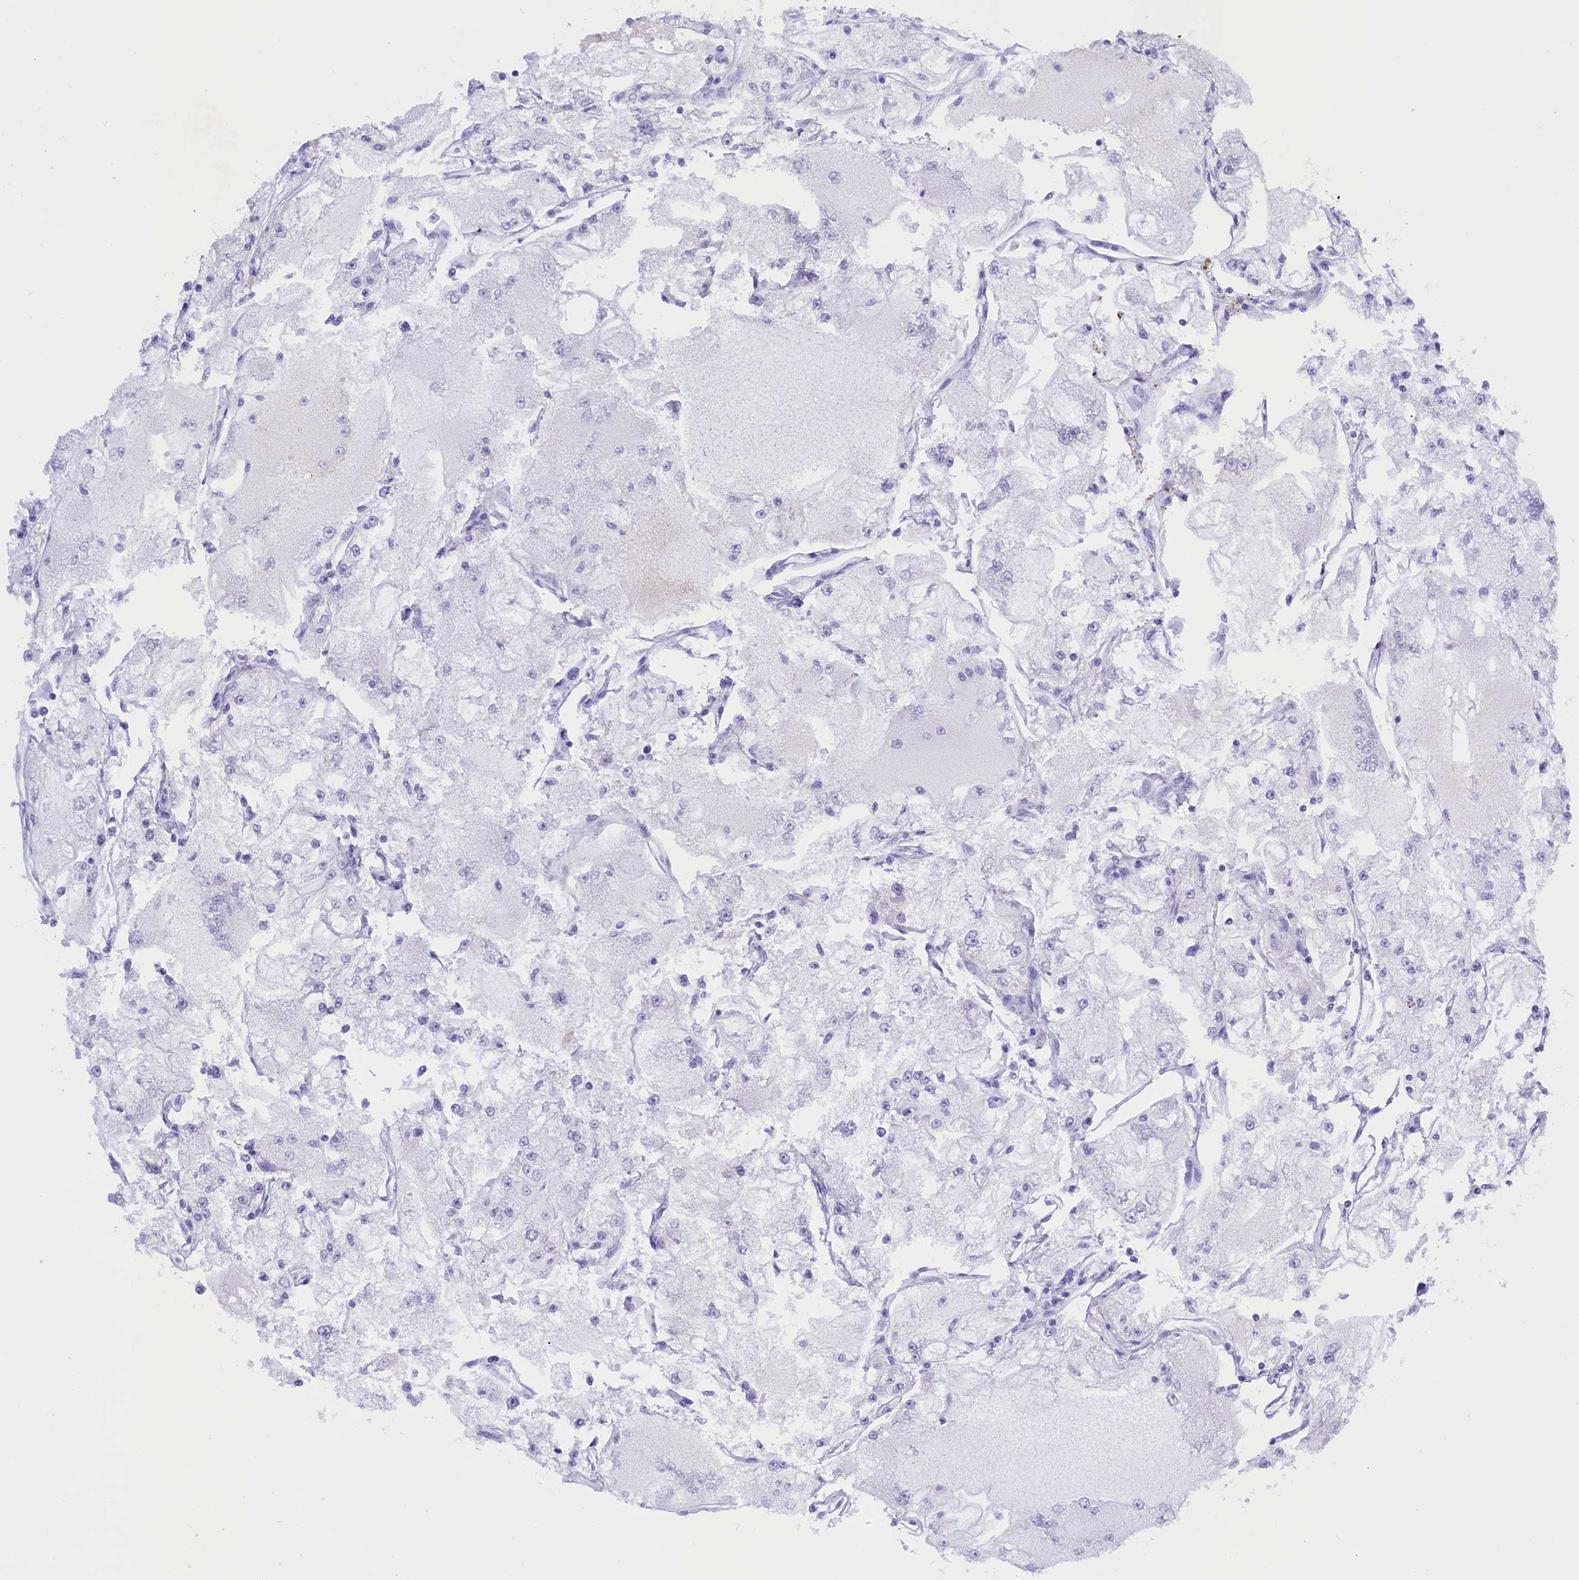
{"staining": {"intensity": "negative", "quantity": "none", "location": "none"}, "tissue": "renal cancer", "cell_type": "Tumor cells", "image_type": "cancer", "snomed": [{"axis": "morphology", "description": "Adenocarcinoma, NOS"}, {"axis": "topography", "description": "Kidney"}], "caption": "IHC photomicrograph of neoplastic tissue: renal cancer stained with DAB shows no significant protein staining in tumor cells.", "gene": "CLC", "patient": {"sex": "female", "age": 72}}